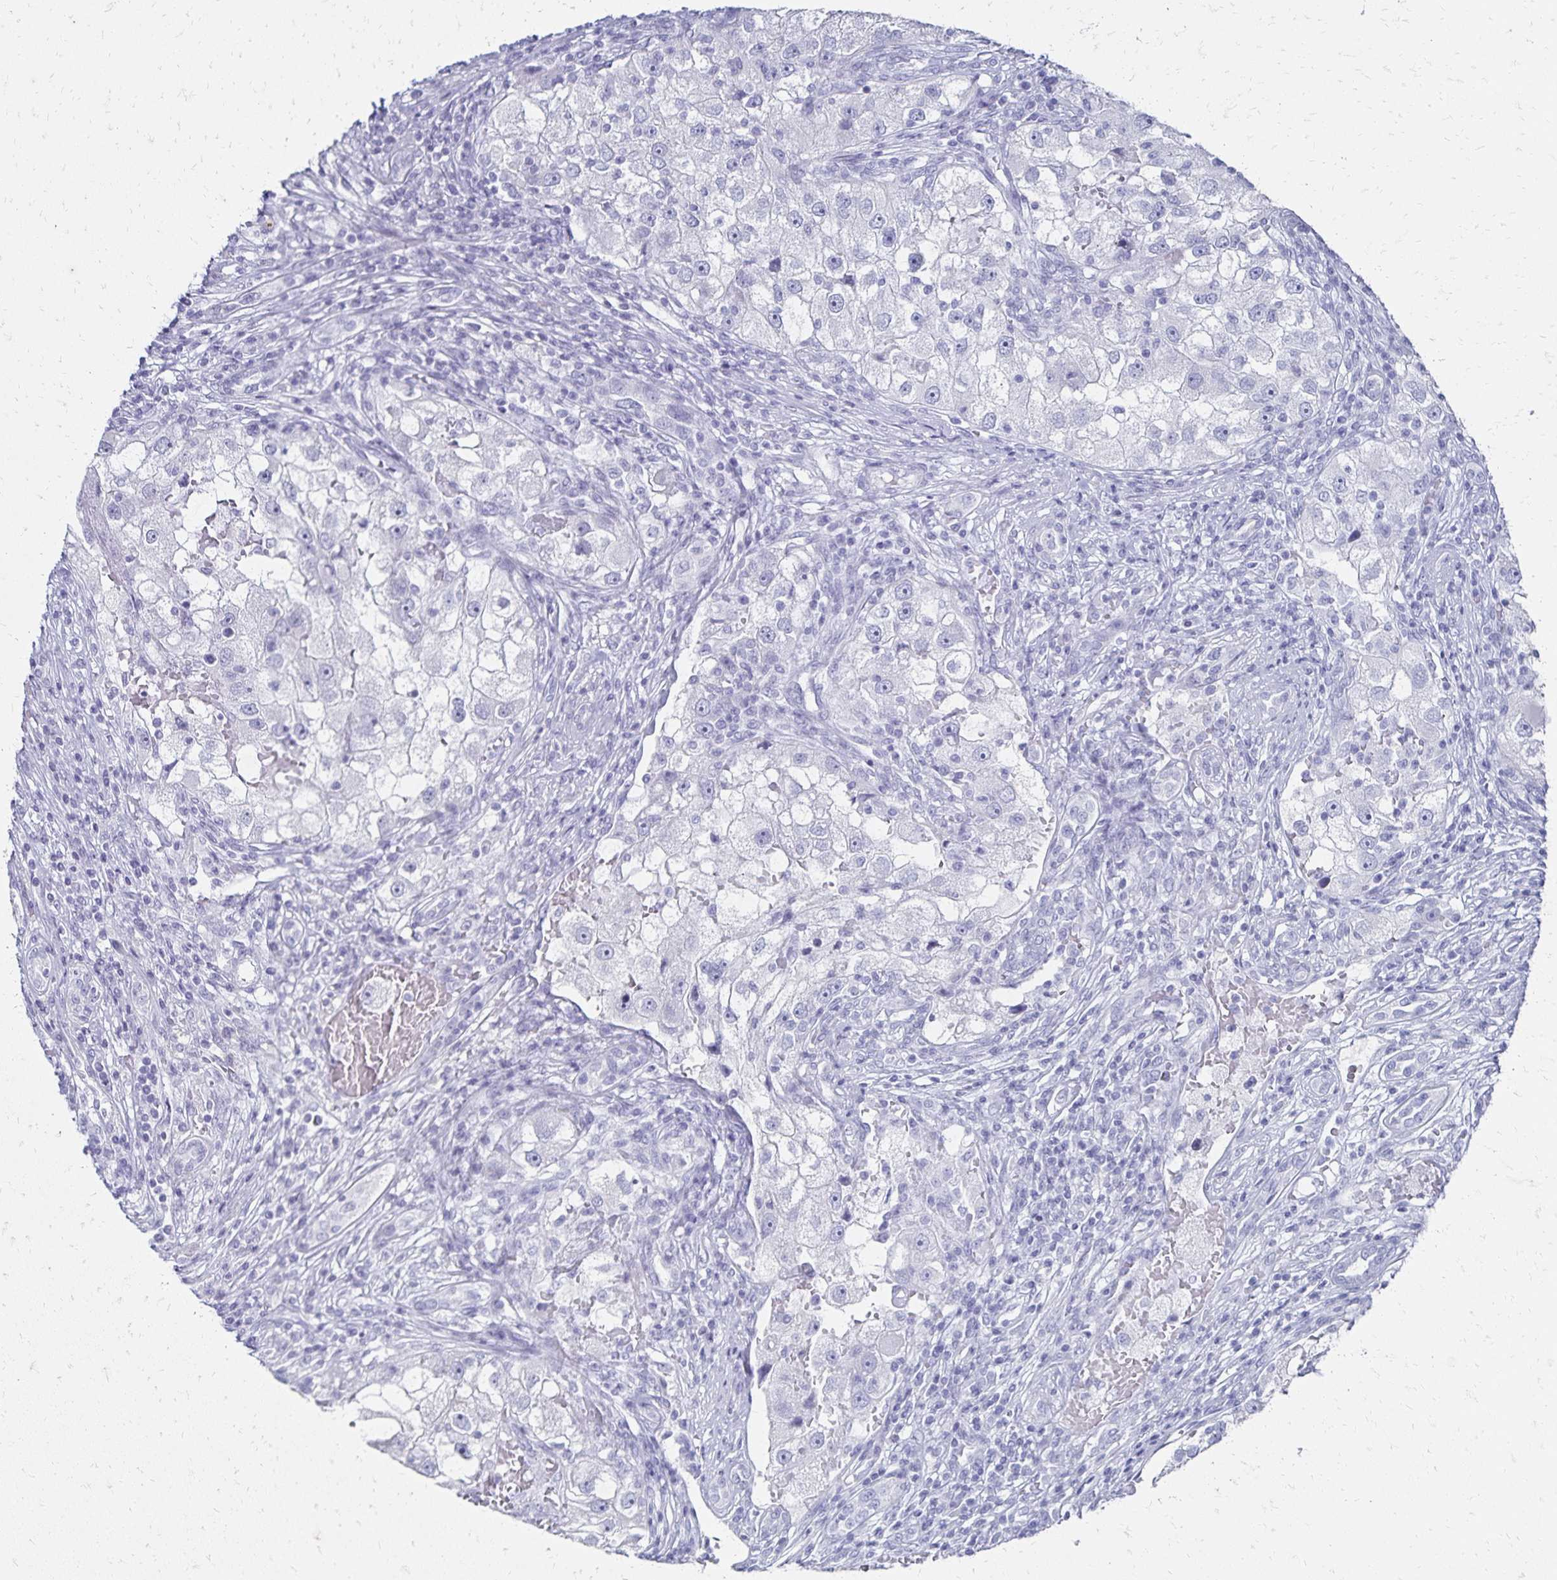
{"staining": {"intensity": "negative", "quantity": "none", "location": "none"}, "tissue": "renal cancer", "cell_type": "Tumor cells", "image_type": "cancer", "snomed": [{"axis": "morphology", "description": "Adenocarcinoma, NOS"}, {"axis": "topography", "description": "Kidney"}], "caption": "Tumor cells are negative for brown protein staining in renal adenocarcinoma. Brightfield microscopy of immunohistochemistry (IHC) stained with DAB (3,3'-diaminobenzidine) (brown) and hematoxylin (blue), captured at high magnification.", "gene": "GIP", "patient": {"sex": "male", "age": 63}}